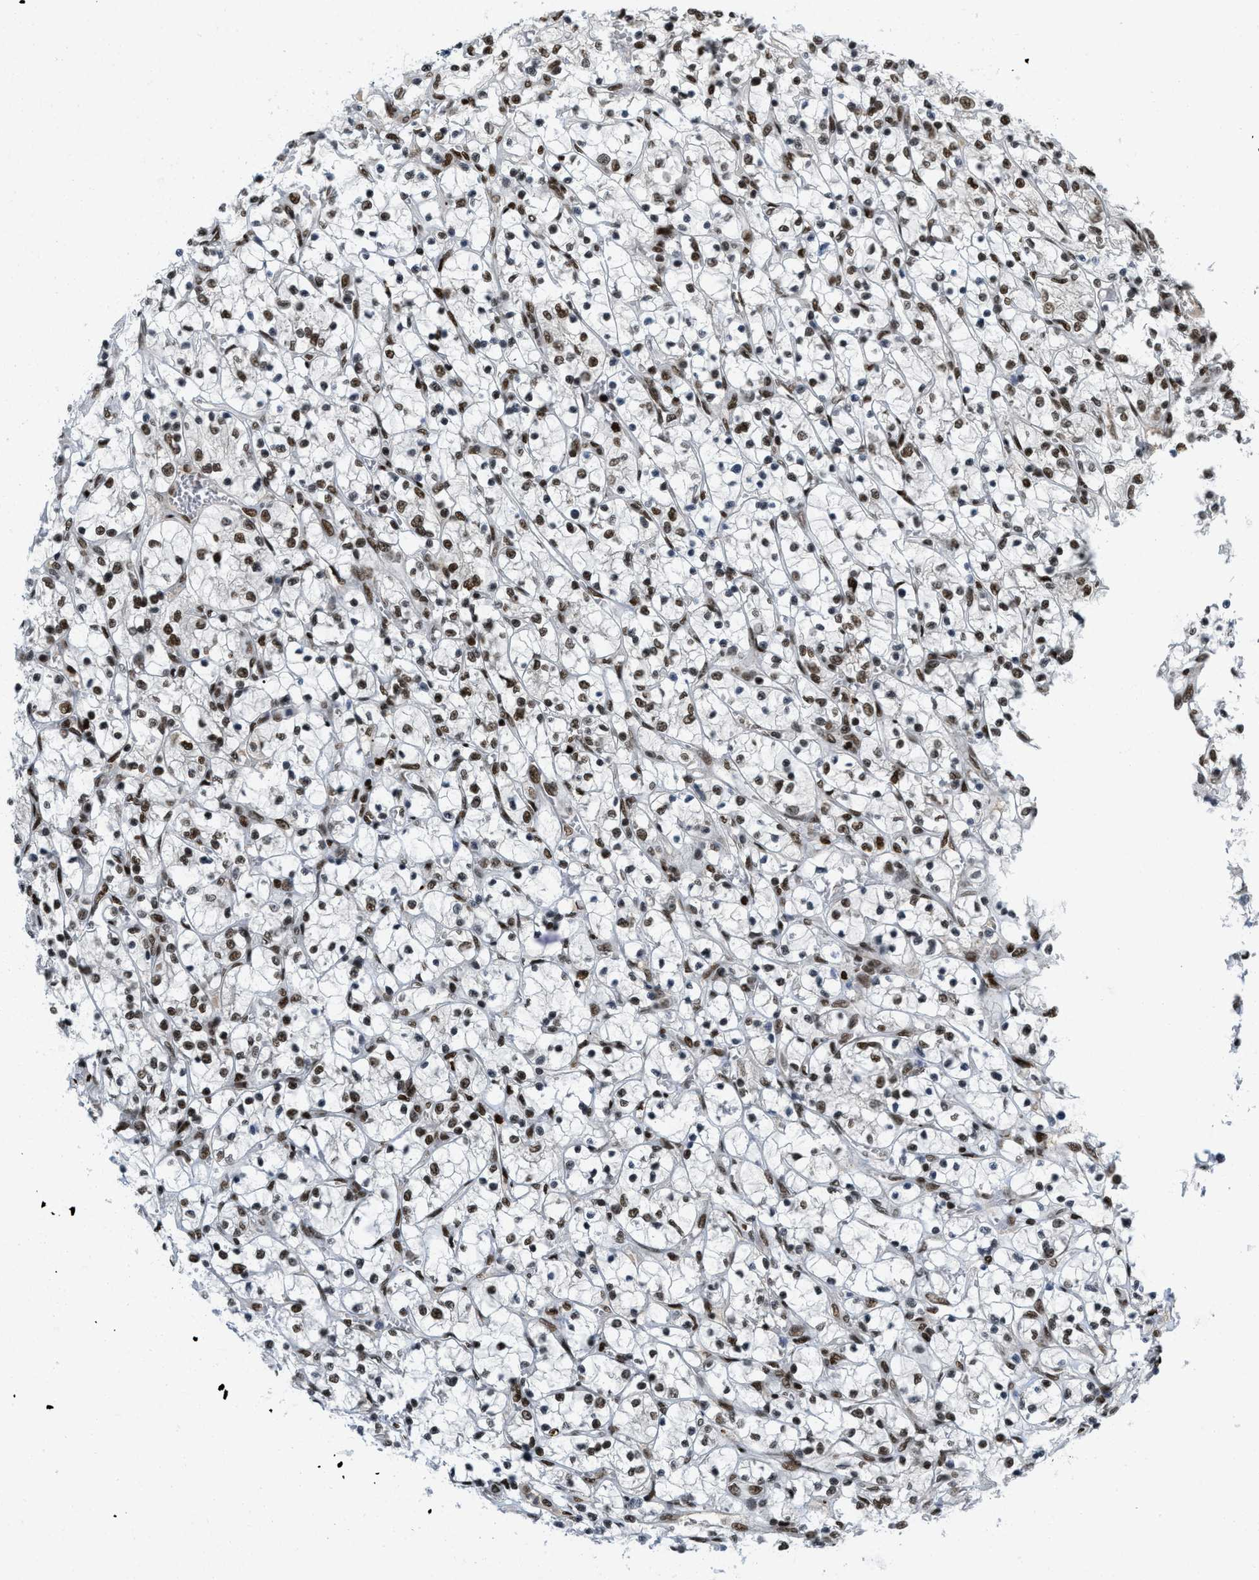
{"staining": {"intensity": "moderate", "quantity": ">75%", "location": "nuclear"}, "tissue": "renal cancer", "cell_type": "Tumor cells", "image_type": "cancer", "snomed": [{"axis": "morphology", "description": "Adenocarcinoma, NOS"}, {"axis": "topography", "description": "Kidney"}], "caption": "About >75% of tumor cells in renal adenocarcinoma show moderate nuclear protein positivity as visualized by brown immunohistochemical staining.", "gene": "RFX5", "patient": {"sex": "female", "age": 69}}